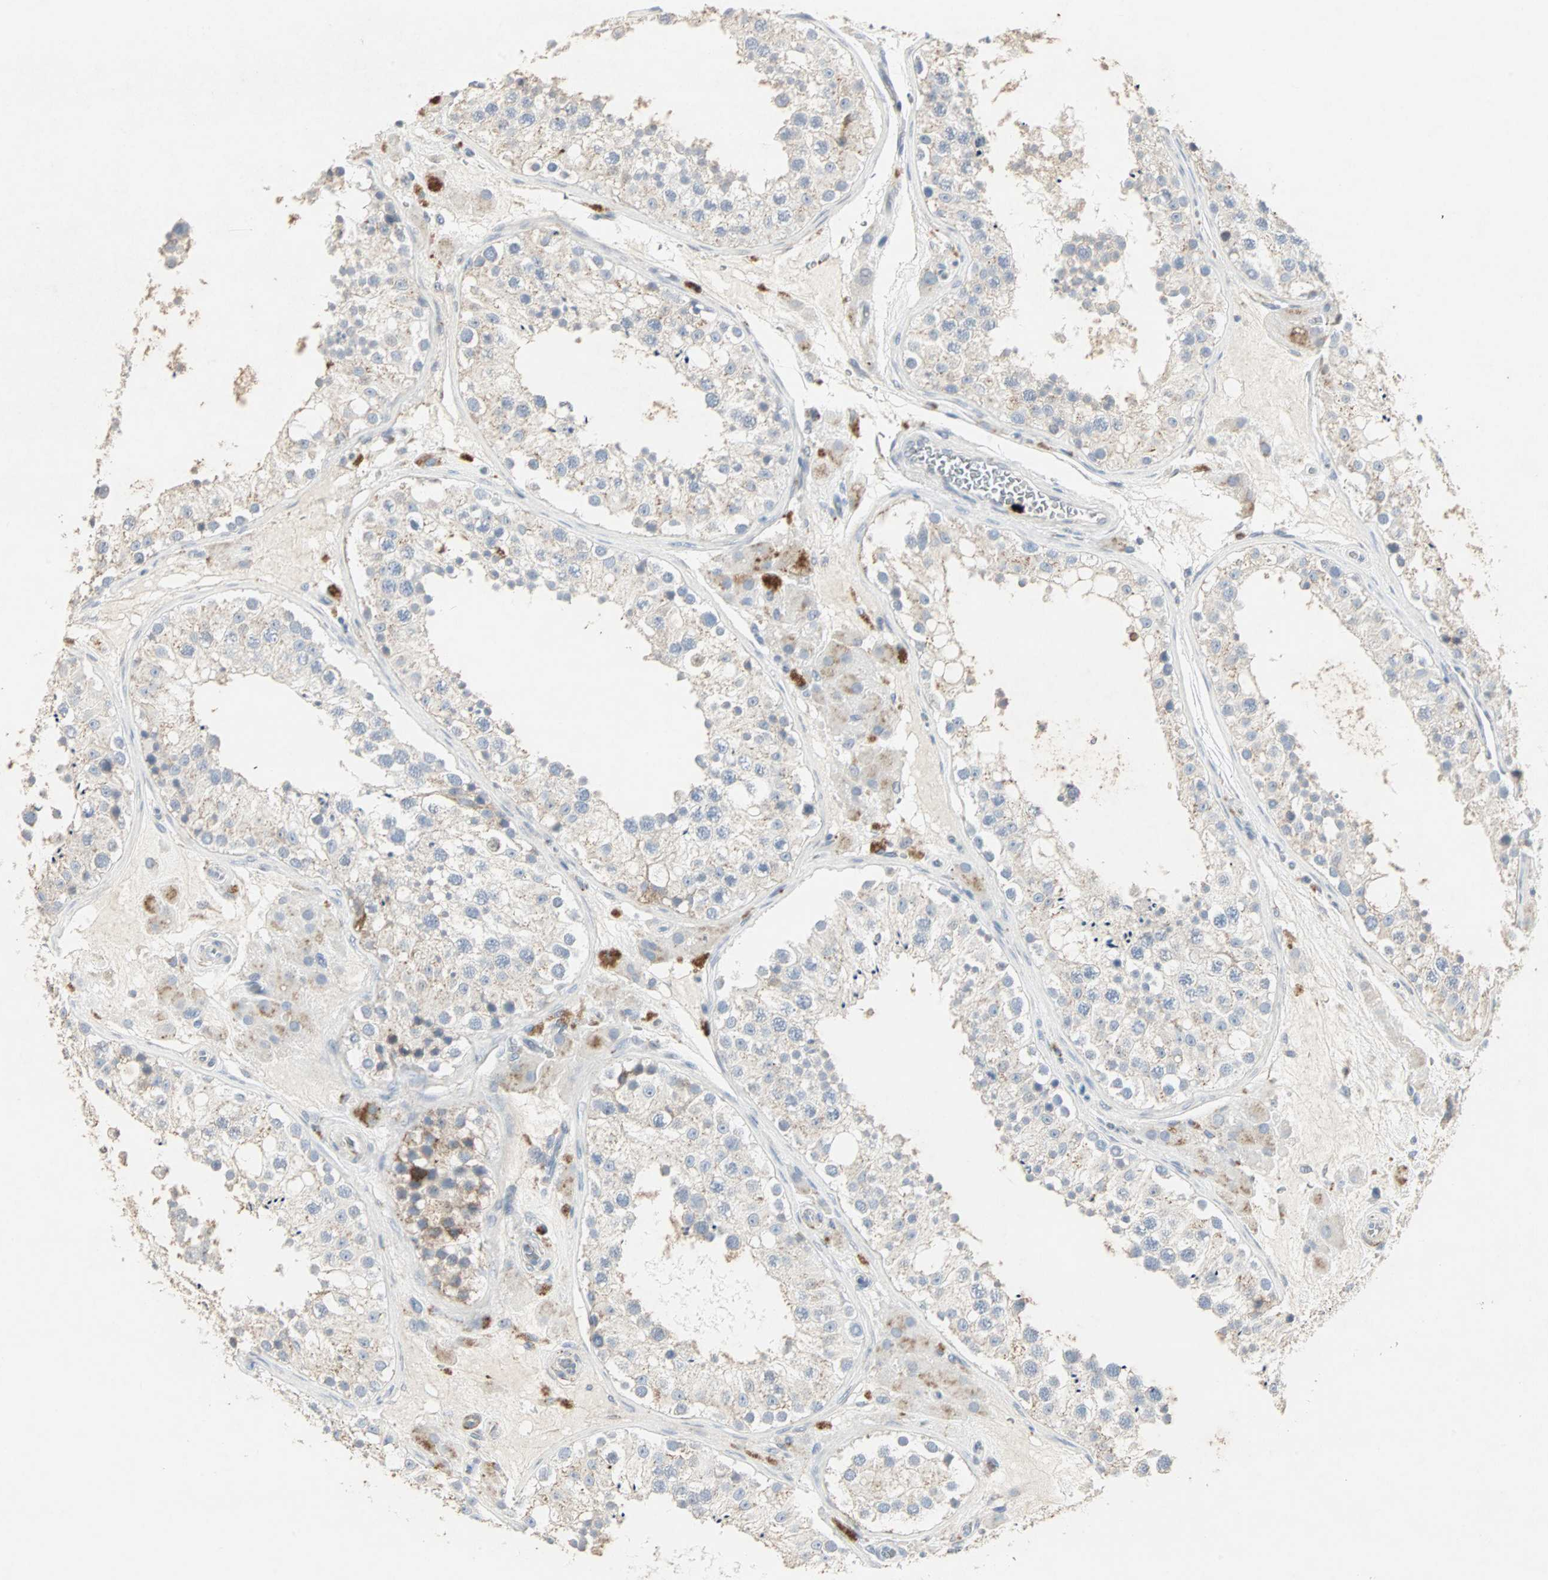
{"staining": {"intensity": "moderate", "quantity": "<25%", "location": "cytoplasmic/membranous"}, "tissue": "testis", "cell_type": "Cells in seminiferous ducts", "image_type": "normal", "snomed": [{"axis": "morphology", "description": "Normal tissue, NOS"}, {"axis": "topography", "description": "Testis"}], "caption": "Brown immunohistochemical staining in unremarkable human testis reveals moderate cytoplasmic/membranous positivity in approximately <25% of cells in seminiferous ducts. The staining was performed using DAB to visualize the protein expression in brown, while the nuclei were stained in blue with hematoxylin (Magnification: 20x).", "gene": "CEACAM6", "patient": {"sex": "male", "age": 26}}